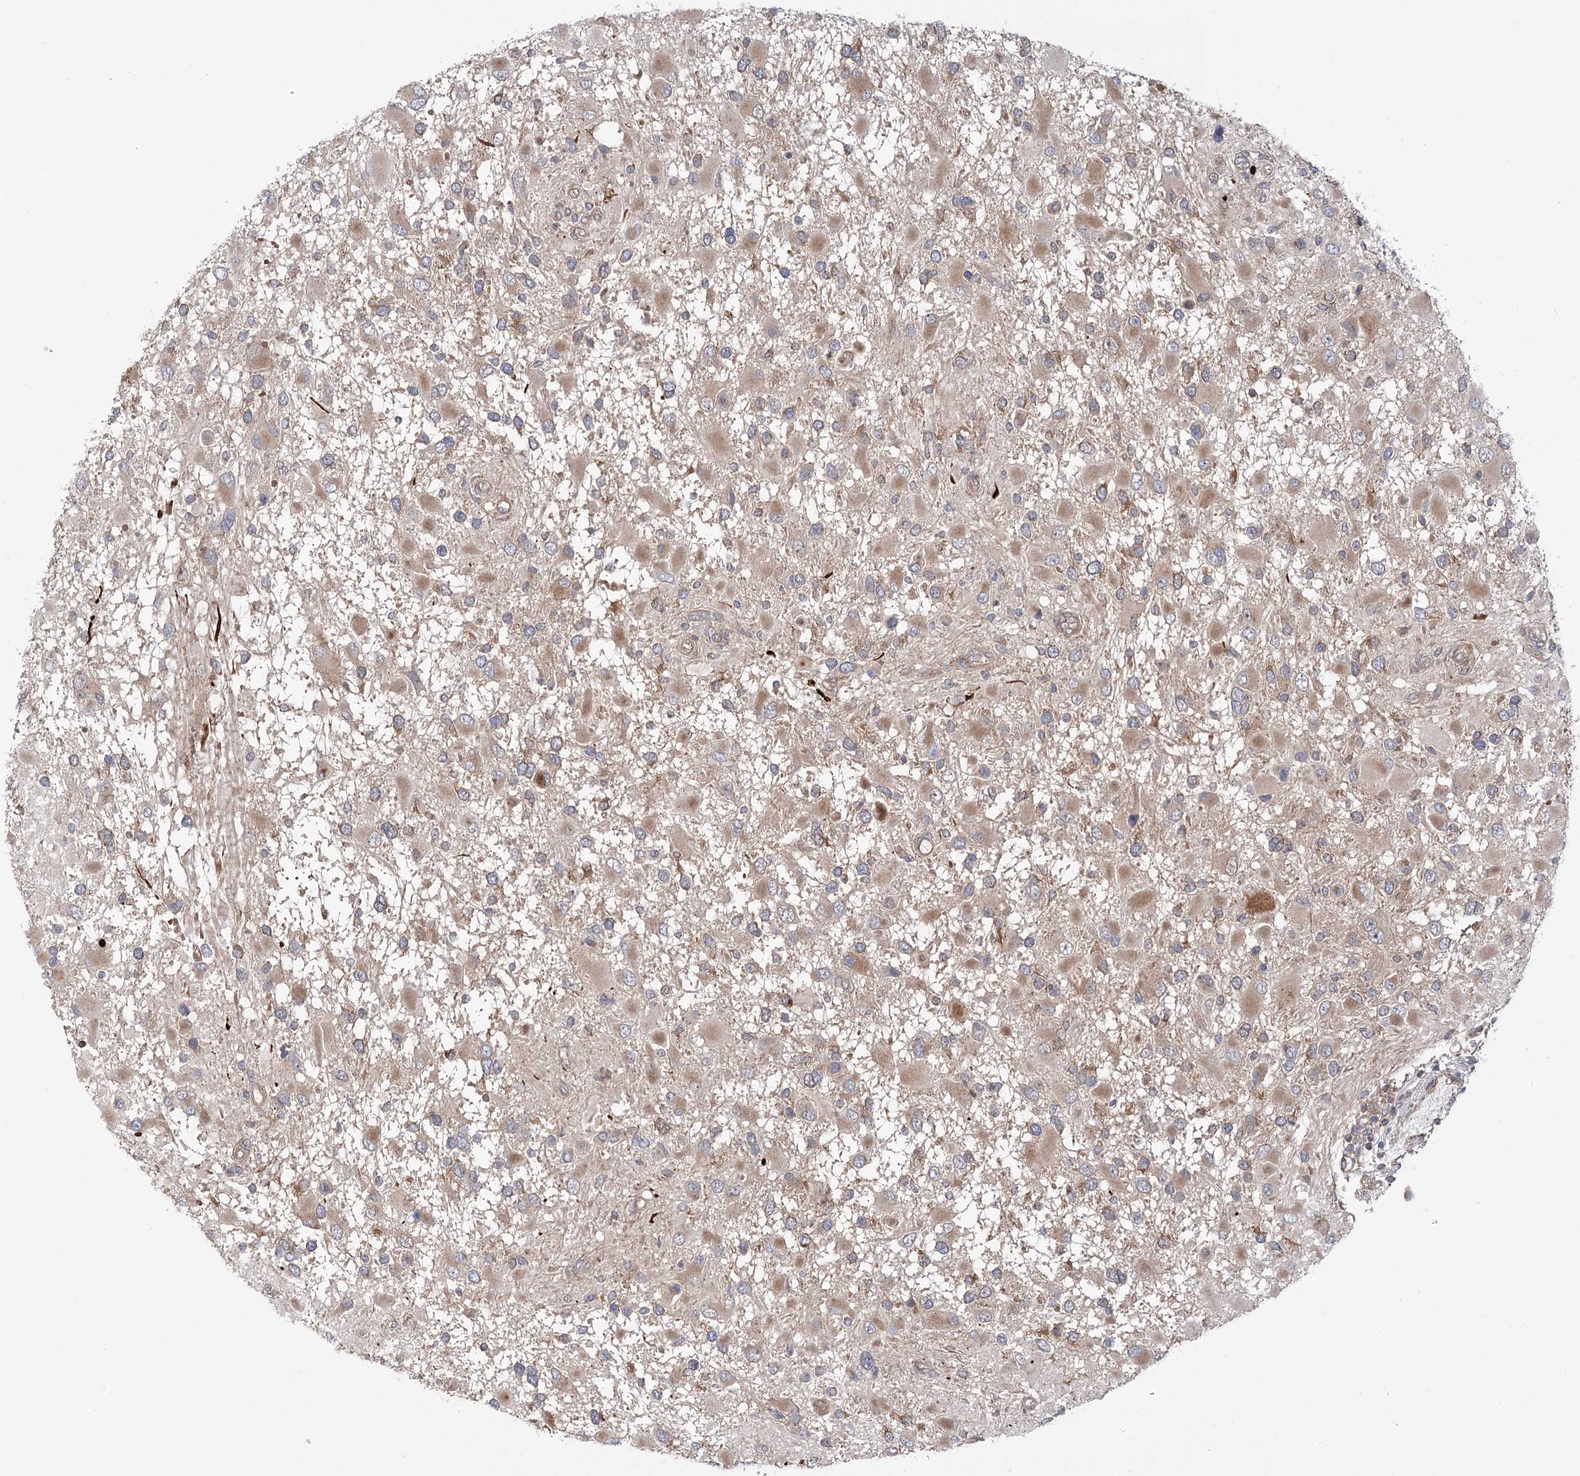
{"staining": {"intensity": "negative", "quantity": "none", "location": "none"}, "tissue": "glioma", "cell_type": "Tumor cells", "image_type": "cancer", "snomed": [{"axis": "morphology", "description": "Glioma, malignant, High grade"}, {"axis": "topography", "description": "Brain"}], "caption": "IHC histopathology image of human malignant high-grade glioma stained for a protein (brown), which demonstrates no staining in tumor cells. The staining was performed using DAB (3,3'-diaminobenzidine) to visualize the protein expression in brown, while the nuclei were stained in blue with hematoxylin (Magnification: 20x).", "gene": "VPS37B", "patient": {"sex": "male", "age": 53}}